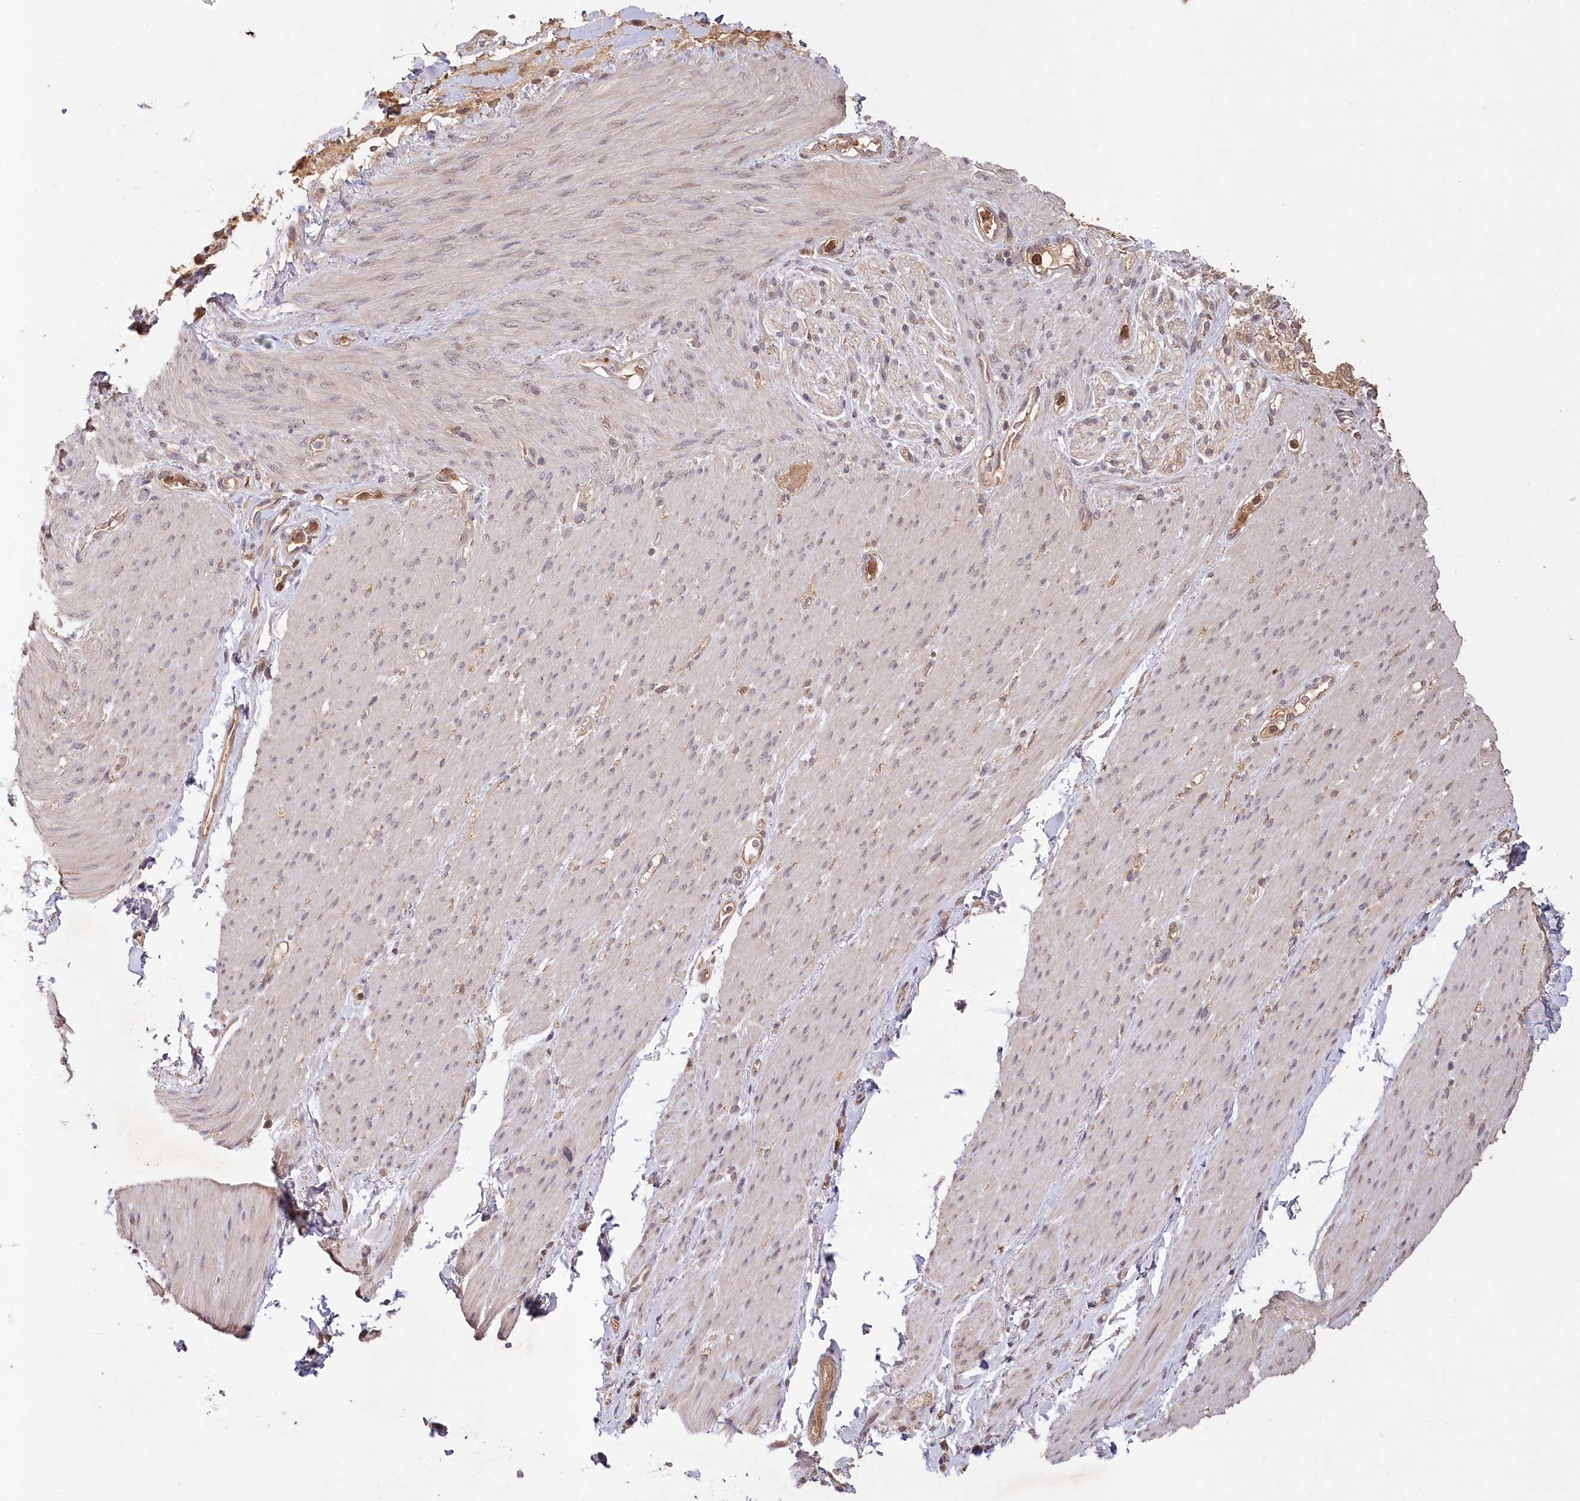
{"staining": {"intensity": "negative", "quantity": "none", "location": "none"}, "tissue": "adipose tissue", "cell_type": "Adipocytes", "image_type": "normal", "snomed": [{"axis": "morphology", "description": "Normal tissue, NOS"}, {"axis": "topography", "description": "Colon"}, {"axis": "topography", "description": "Peripheral nerve tissue"}], "caption": "This is a image of IHC staining of normal adipose tissue, which shows no staining in adipocytes. The staining was performed using DAB to visualize the protein expression in brown, while the nuclei were stained in blue with hematoxylin (Magnification: 20x).", "gene": "IRAK1BP1", "patient": {"sex": "female", "age": 61}}